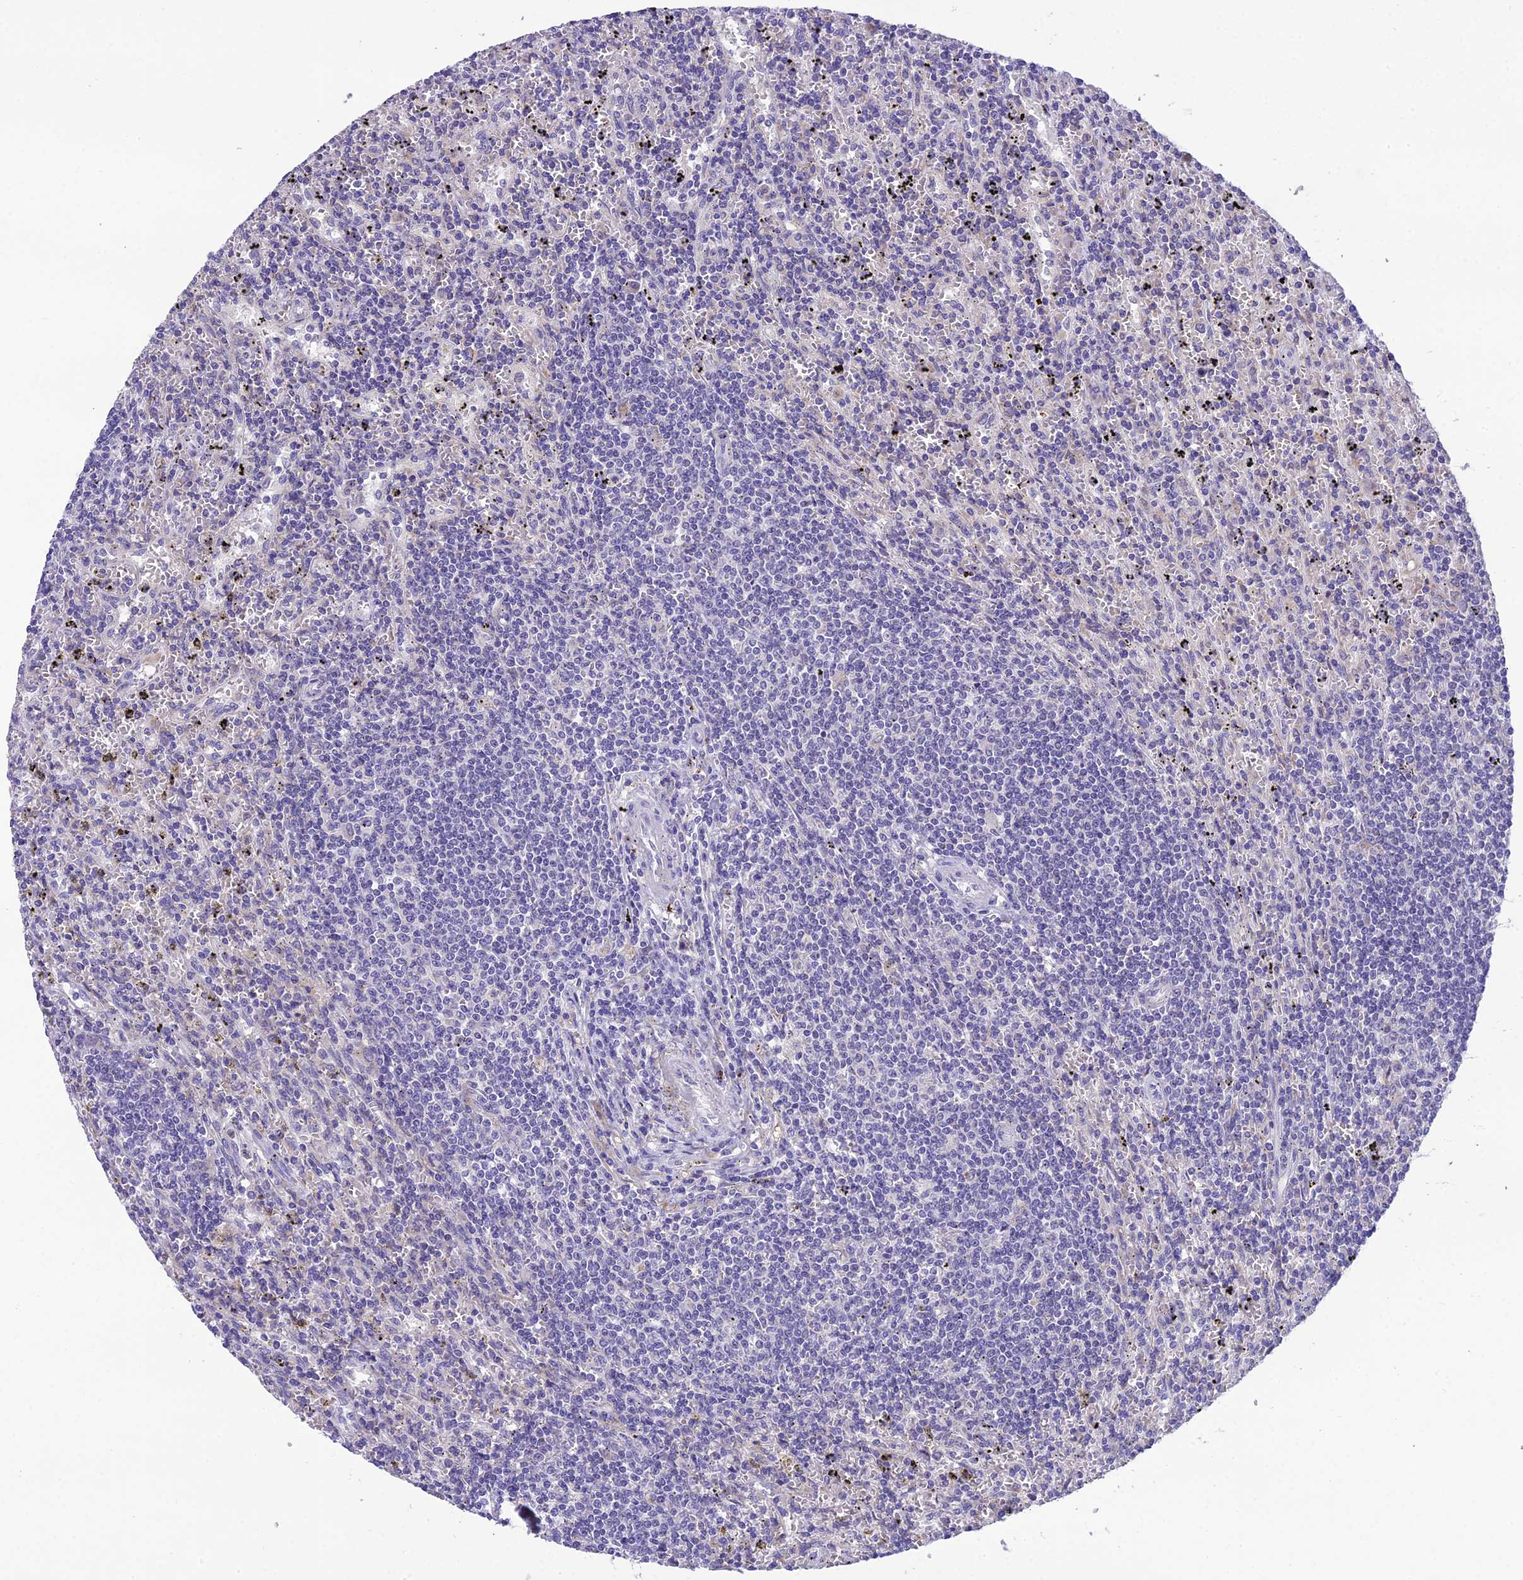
{"staining": {"intensity": "negative", "quantity": "none", "location": "none"}, "tissue": "lymphoma", "cell_type": "Tumor cells", "image_type": "cancer", "snomed": [{"axis": "morphology", "description": "Malignant lymphoma, non-Hodgkin's type, Low grade"}, {"axis": "topography", "description": "Spleen"}], "caption": "Immunohistochemical staining of malignant lymphoma, non-Hodgkin's type (low-grade) shows no significant expression in tumor cells. (DAB immunohistochemistry visualized using brightfield microscopy, high magnification).", "gene": "MIIP", "patient": {"sex": "male", "age": 76}}